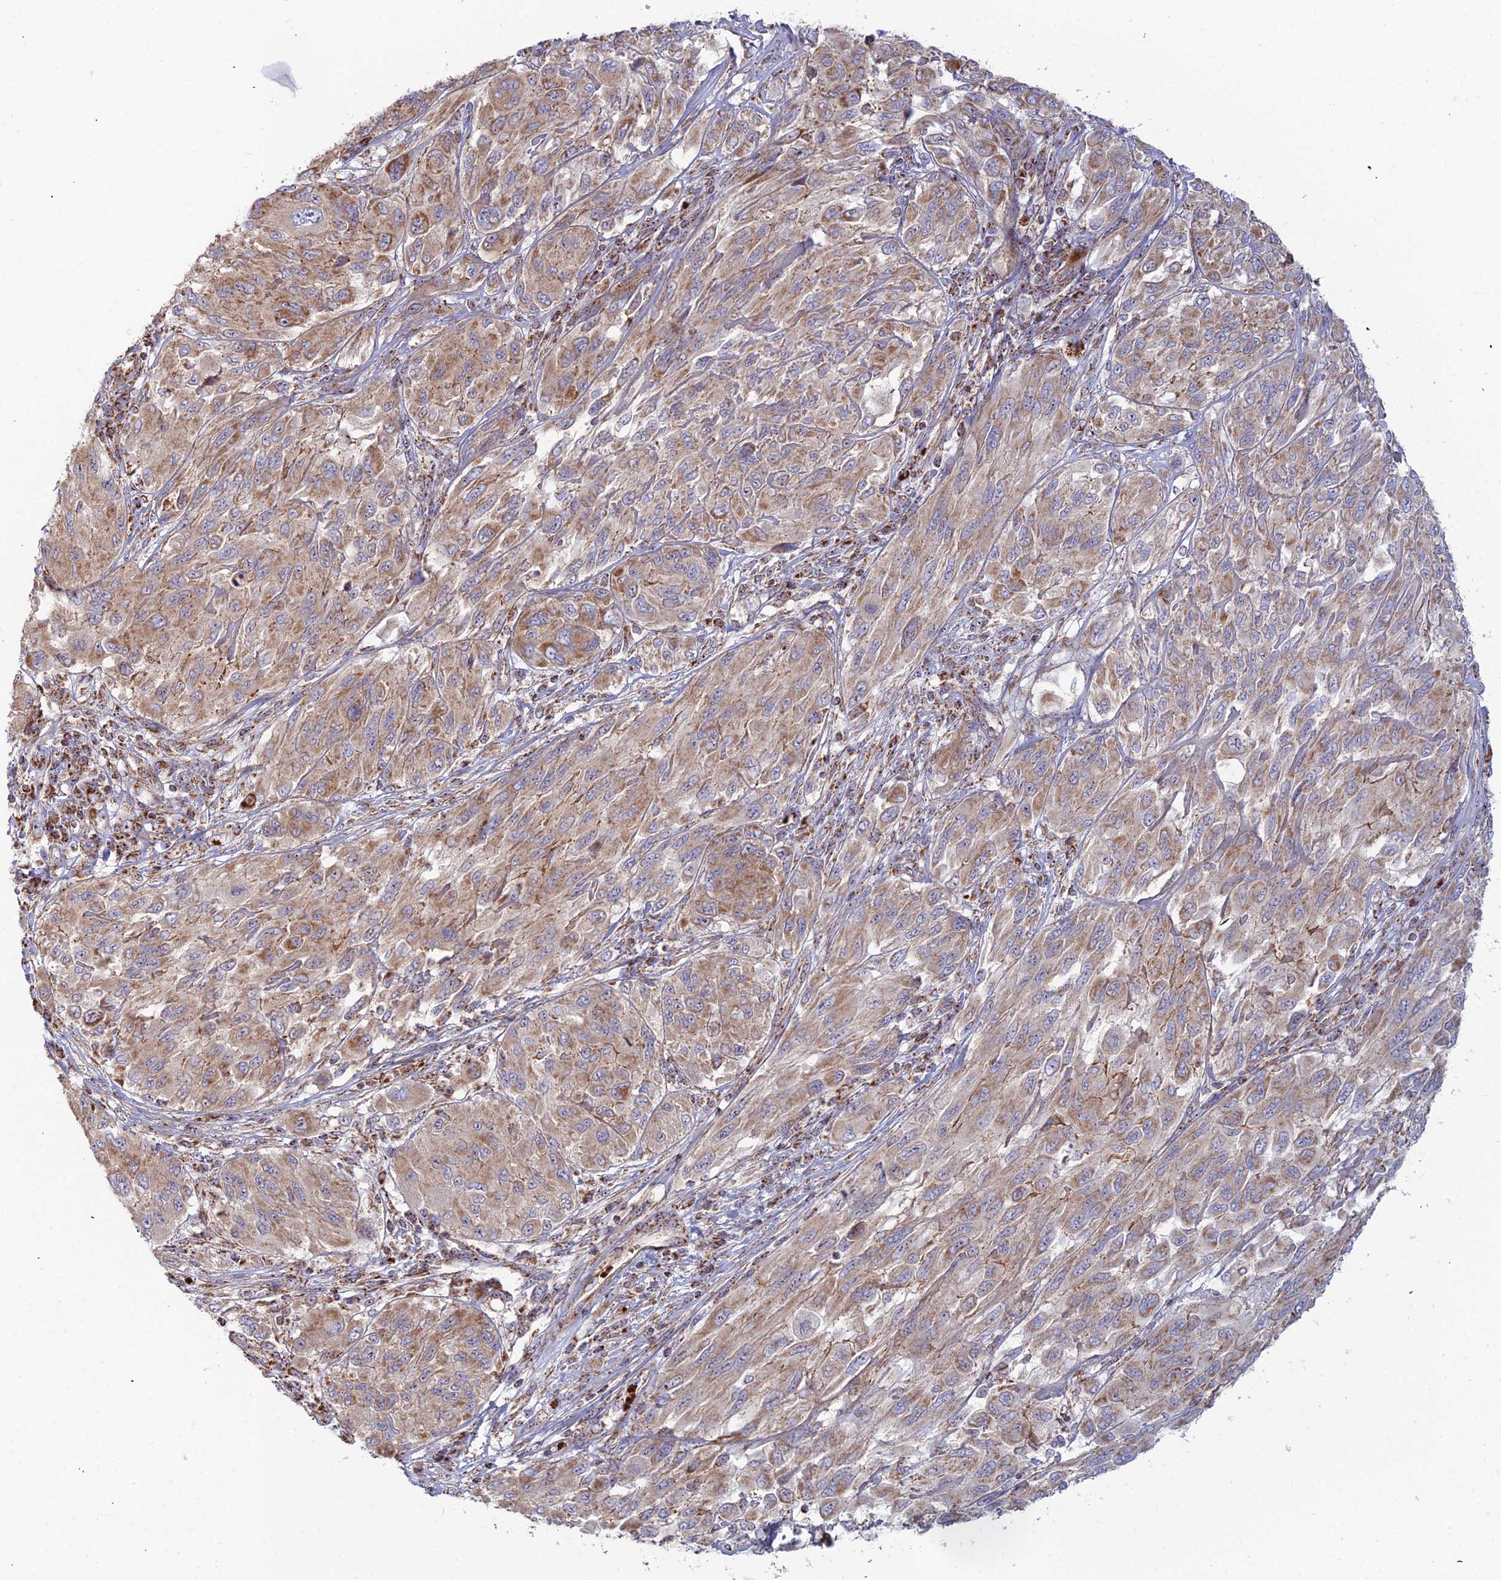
{"staining": {"intensity": "moderate", "quantity": ">75%", "location": "cytoplasmic/membranous"}, "tissue": "melanoma", "cell_type": "Tumor cells", "image_type": "cancer", "snomed": [{"axis": "morphology", "description": "Malignant melanoma, NOS"}, {"axis": "topography", "description": "Skin"}], "caption": "Moderate cytoplasmic/membranous positivity for a protein is seen in about >75% of tumor cells of malignant melanoma using immunohistochemistry.", "gene": "SLC35F4", "patient": {"sex": "female", "age": 91}}